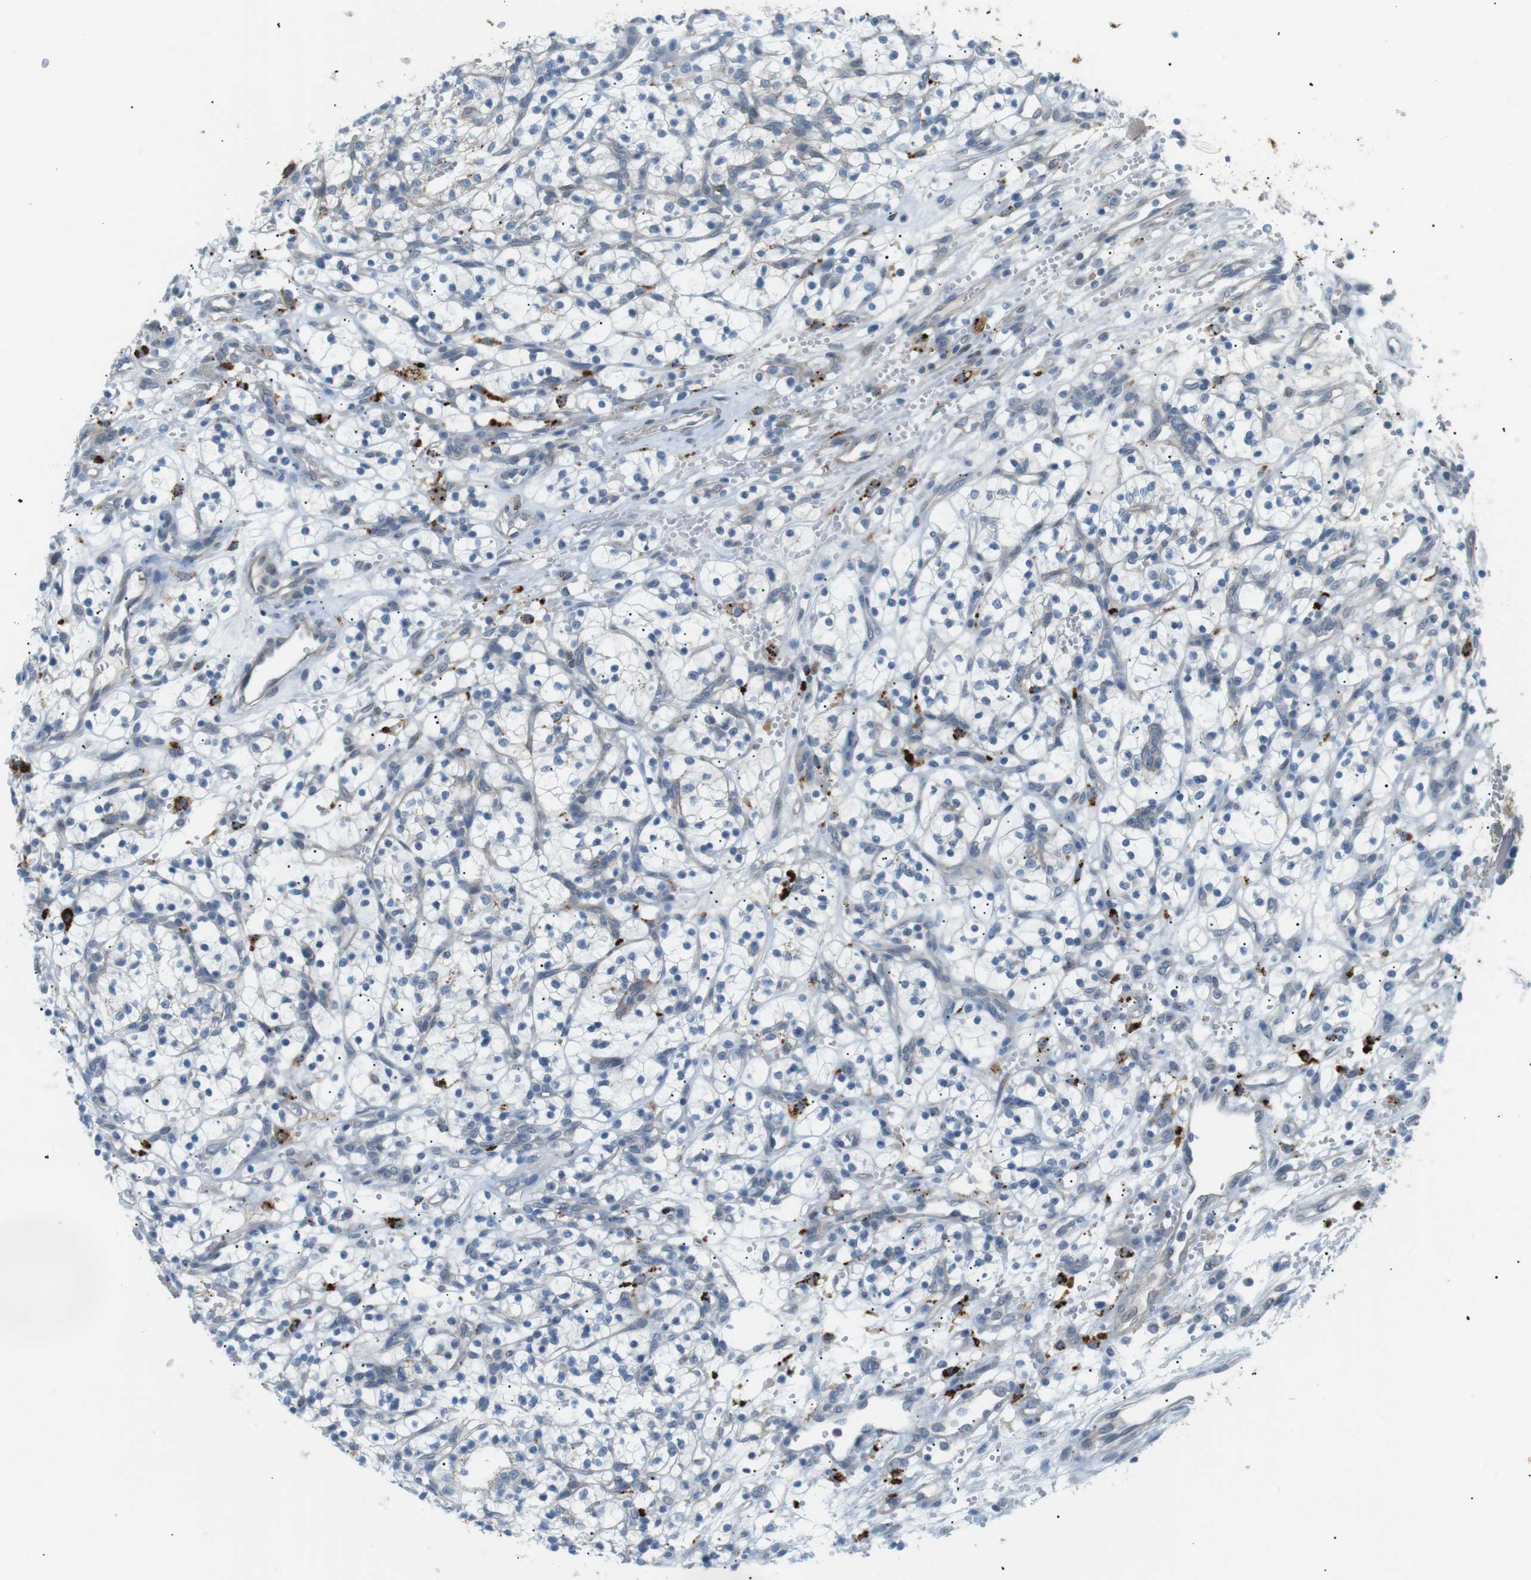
{"staining": {"intensity": "negative", "quantity": "none", "location": "none"}, "tissue": "renal cancer", "cell_type": "Tumor cells", "image_type": "cancer", "snomed": [{"axis": "morphology", "description": "Adenocarcinoma, NOS"}, {"axis": "topography", "description": "Kidney"}], "caption": "The photomicrograph shows no significant expression in tumor cells of renal adenocarcinoma.", "gene": "B4GALNT2", "patient": {"sex": "female", "age": 57}}